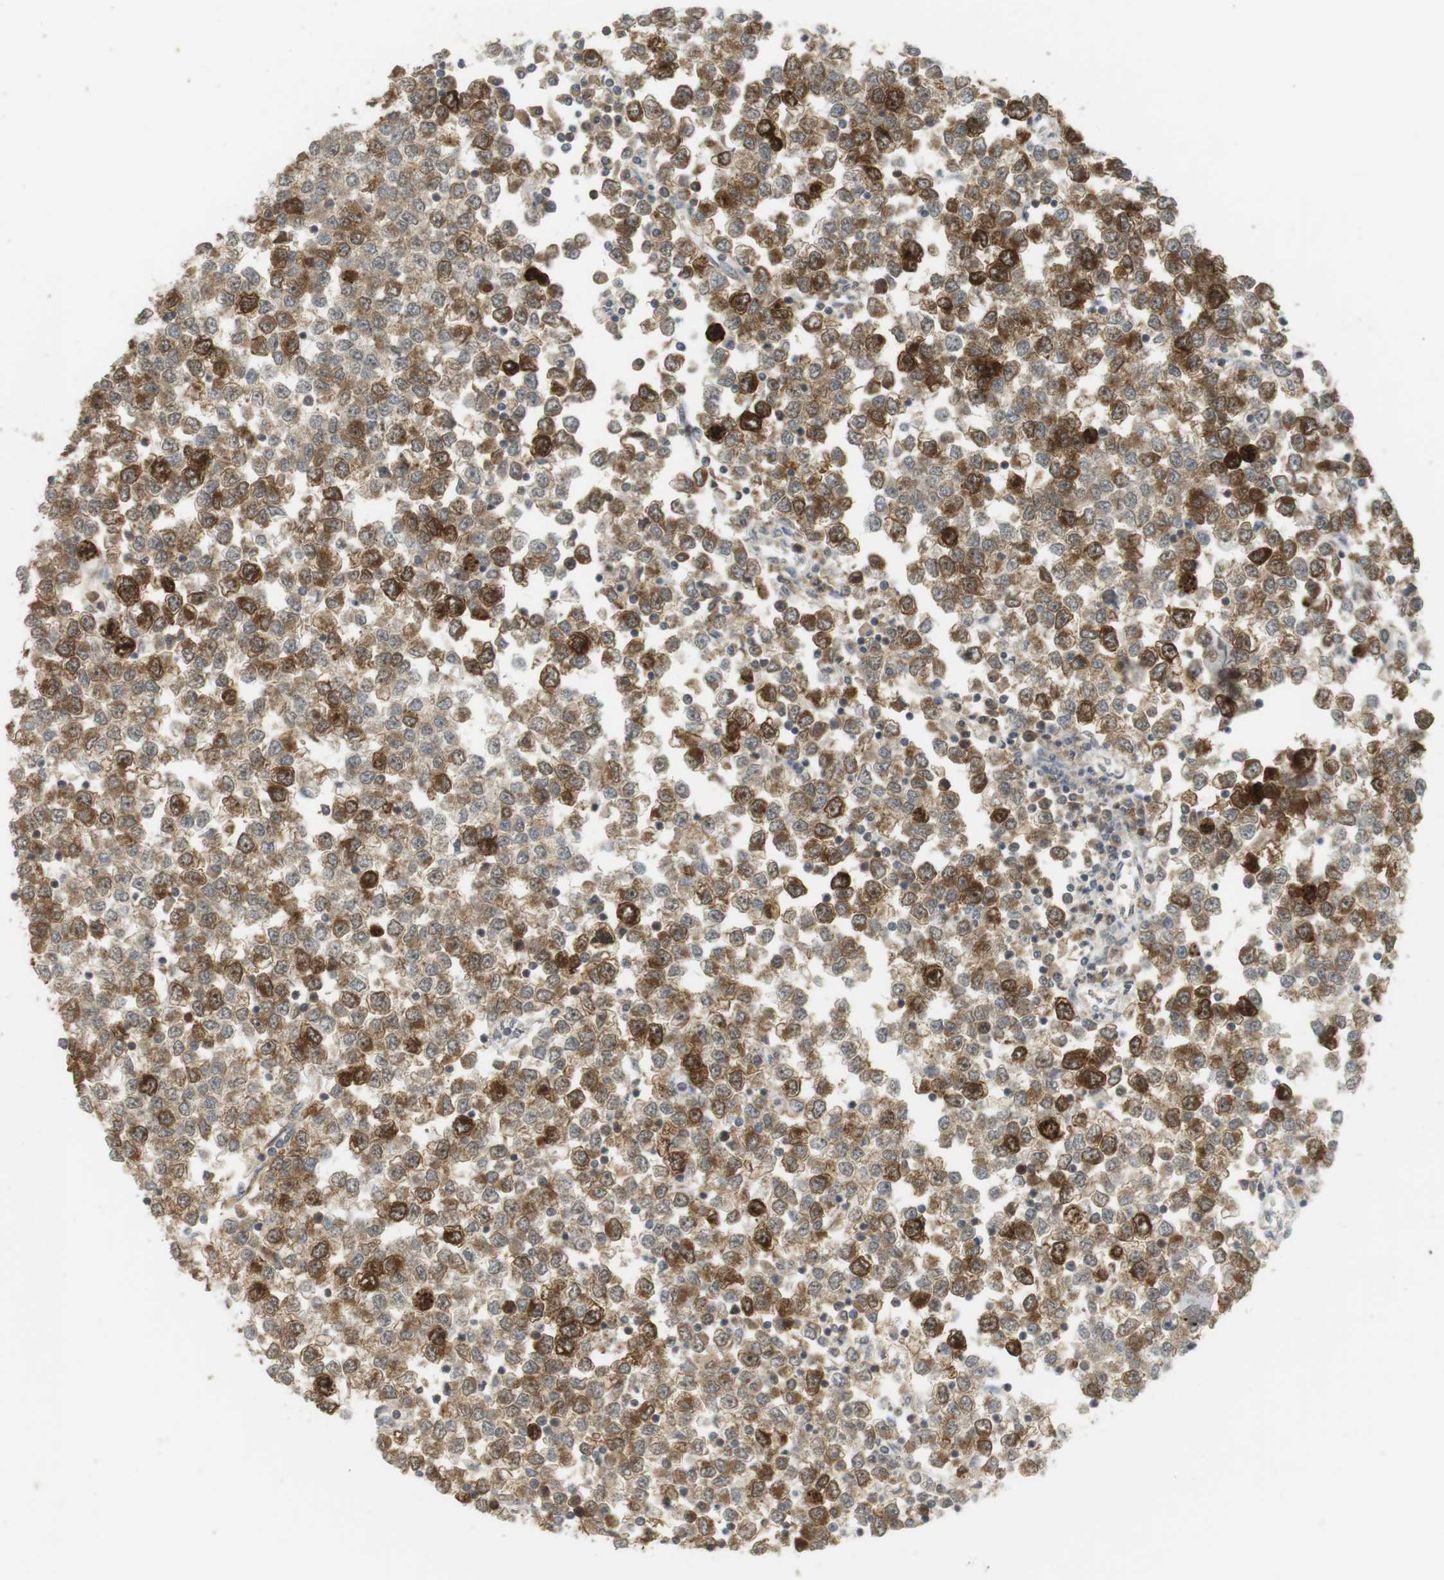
{"staining": {"intensity": "strong", "quantity": "<25%", "location": "cytoplasmic/membranous"}, "tissue": "testis cancer", "cell_type": "Tumor cells", "image_type": "cancer", "snomed": [{"axis": "morphology", "description": "Seminoma, NOS"}, {"axis": "topography", "description": "Testis"}], "caption": "Immunohistochemical staining of testis seminoma demonstrates strong cytoplasmic/membranous protein expression in about <25% of tumor cells.", "gene": "TTK", "patient": {"sex": "male", "age": 65}}